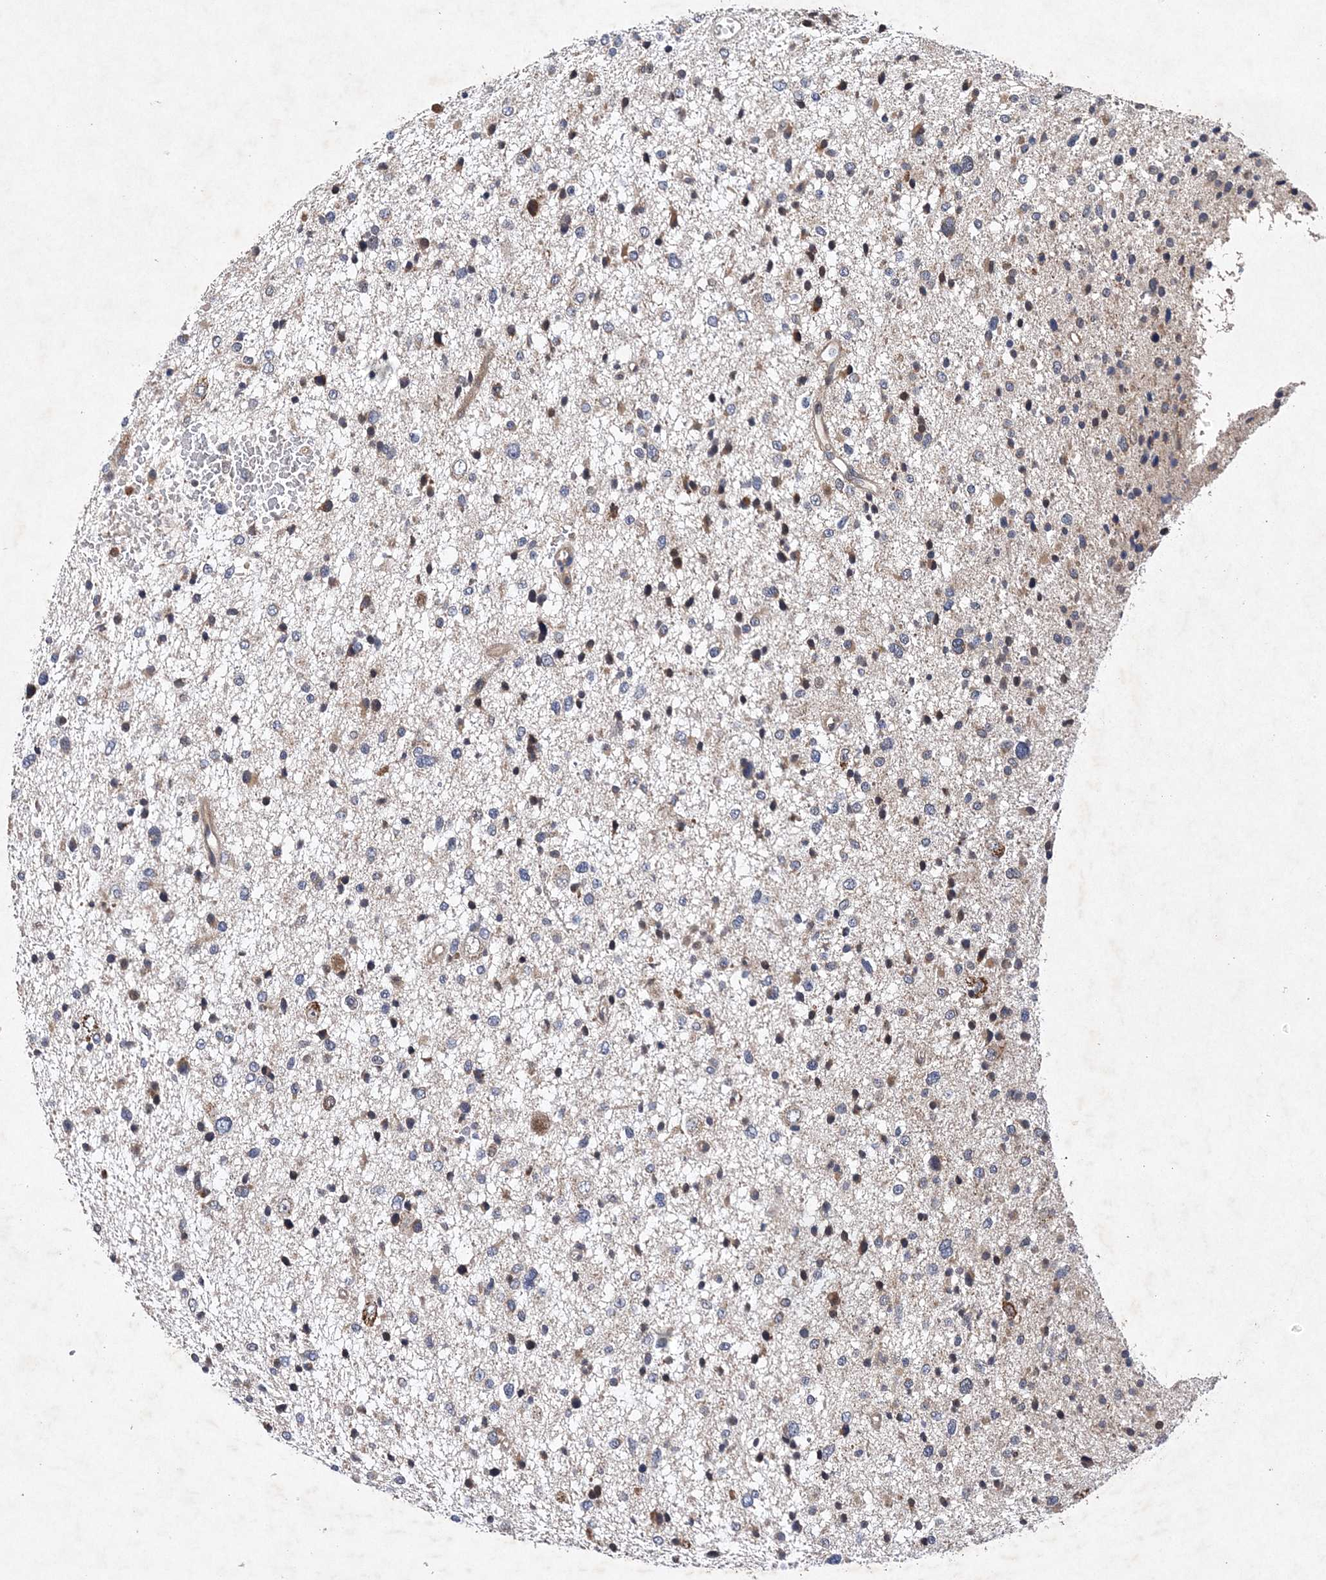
{"staining": {"intensity": "negative", "quantity": "none", "location": "none"}, "tissue": "glioma", "cell_type": "Tumor cells", "image_type": "cancer", "snomed": [{"axis": "morphology", "description": "Glioma, malignant, Low grade"}, {"axis": "topography", "description": "Brain"}], "caption": "Immunohistochemistry (IHC) of low-grade glioma (malignant) displays no expression in tumor cells. (DAB immunohistochemistry (IHC) with hematoxylin counter stain).", "gene": "PROSER1", "patient": {"sex": "female", "age": 37}}